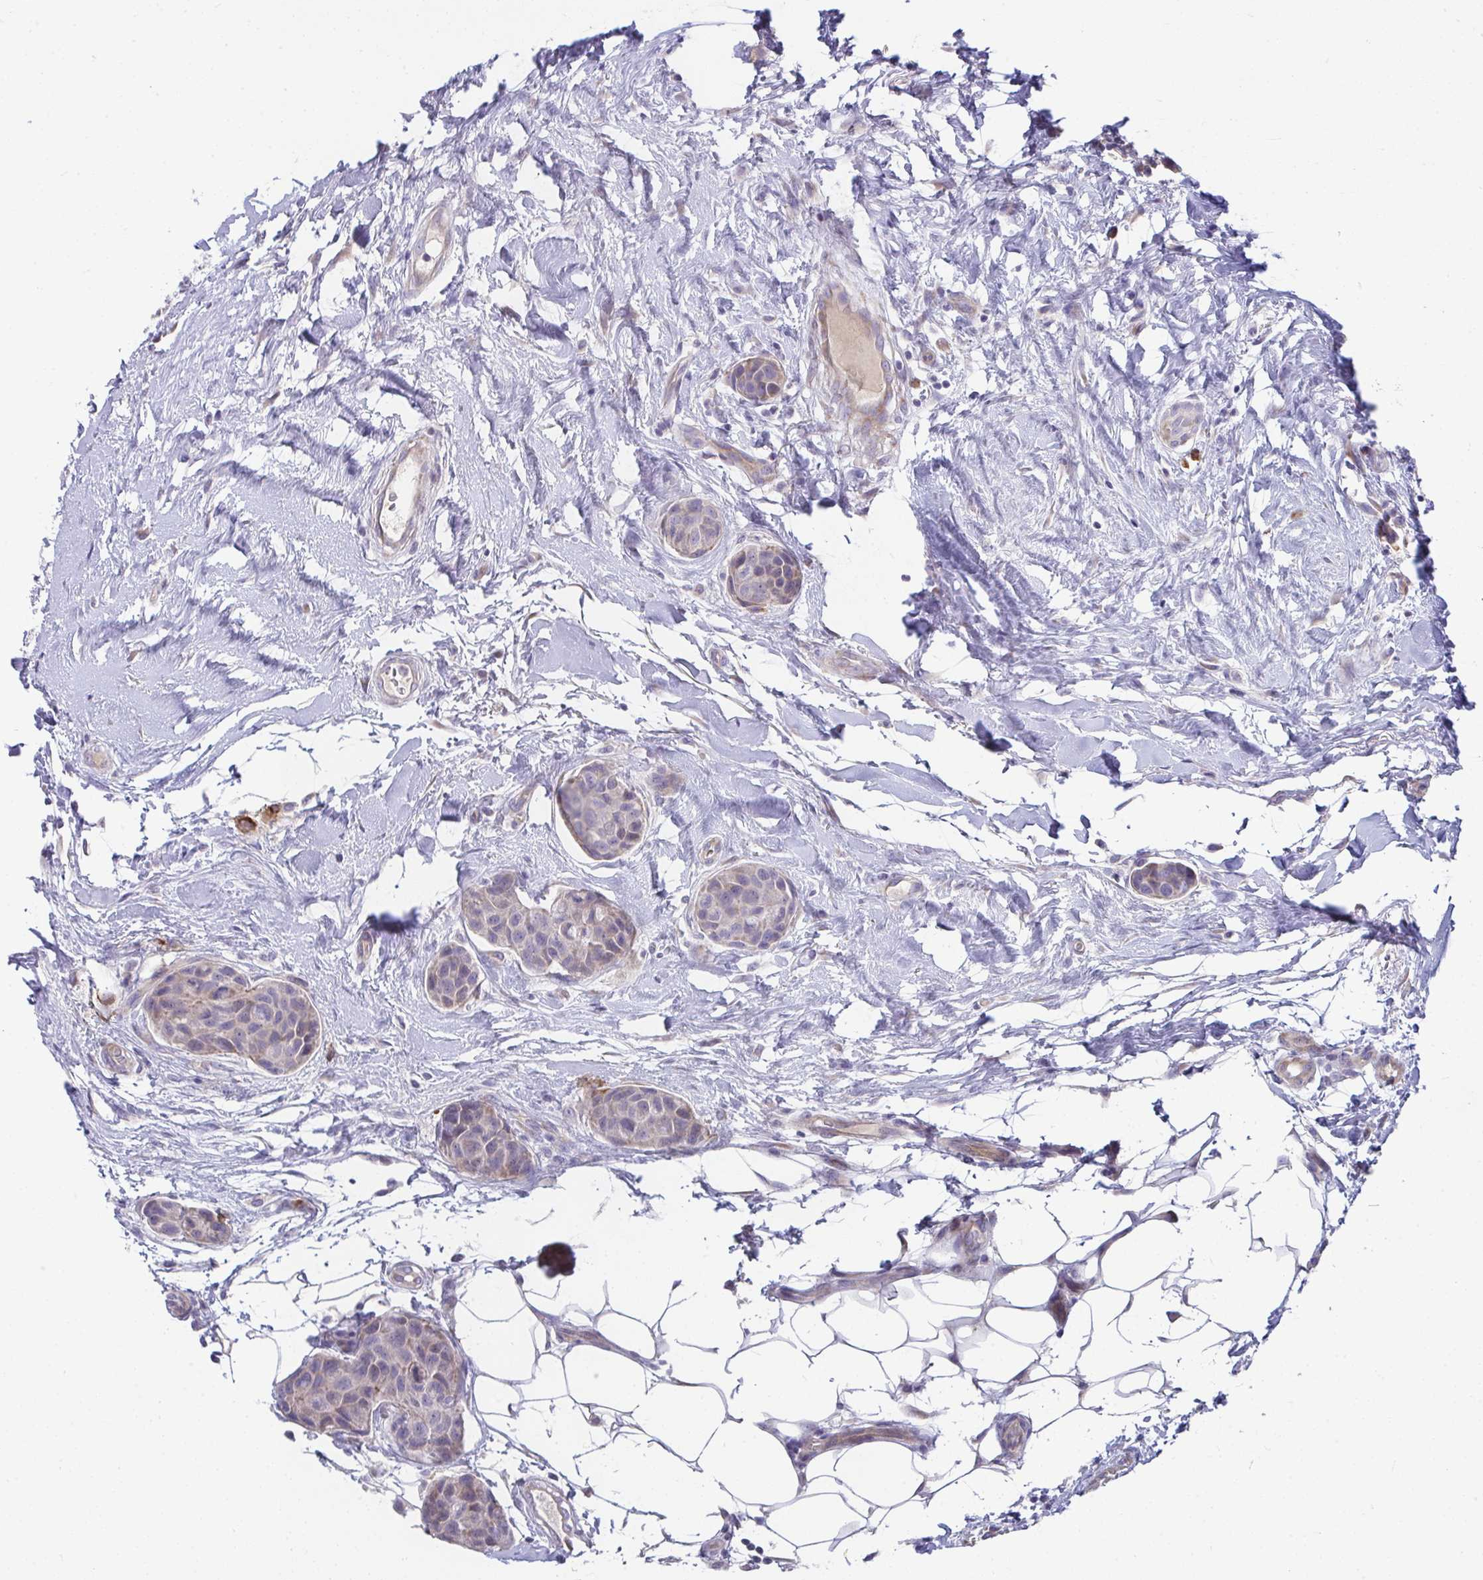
{"staining": {"intensity": "negative", "quantity": "none", "location": "none"}, "tissue": "breast cancer", "cell_type": "Tumor cells", "image_type": "cancer", "snomed": [{"axis": "morphology", "description": "Duct carcinoma"}, {"axis": "topography", "description": "Breast"}, {"axis": "topography", "description": "Lymph node"}], "caption": "Photomicrograph shows no protein expression in tumor cells of breast infiltrating ductal carcinoma tissue.", "gene": "PIGZ", "patient": {"sex": "female", "age": 80}}